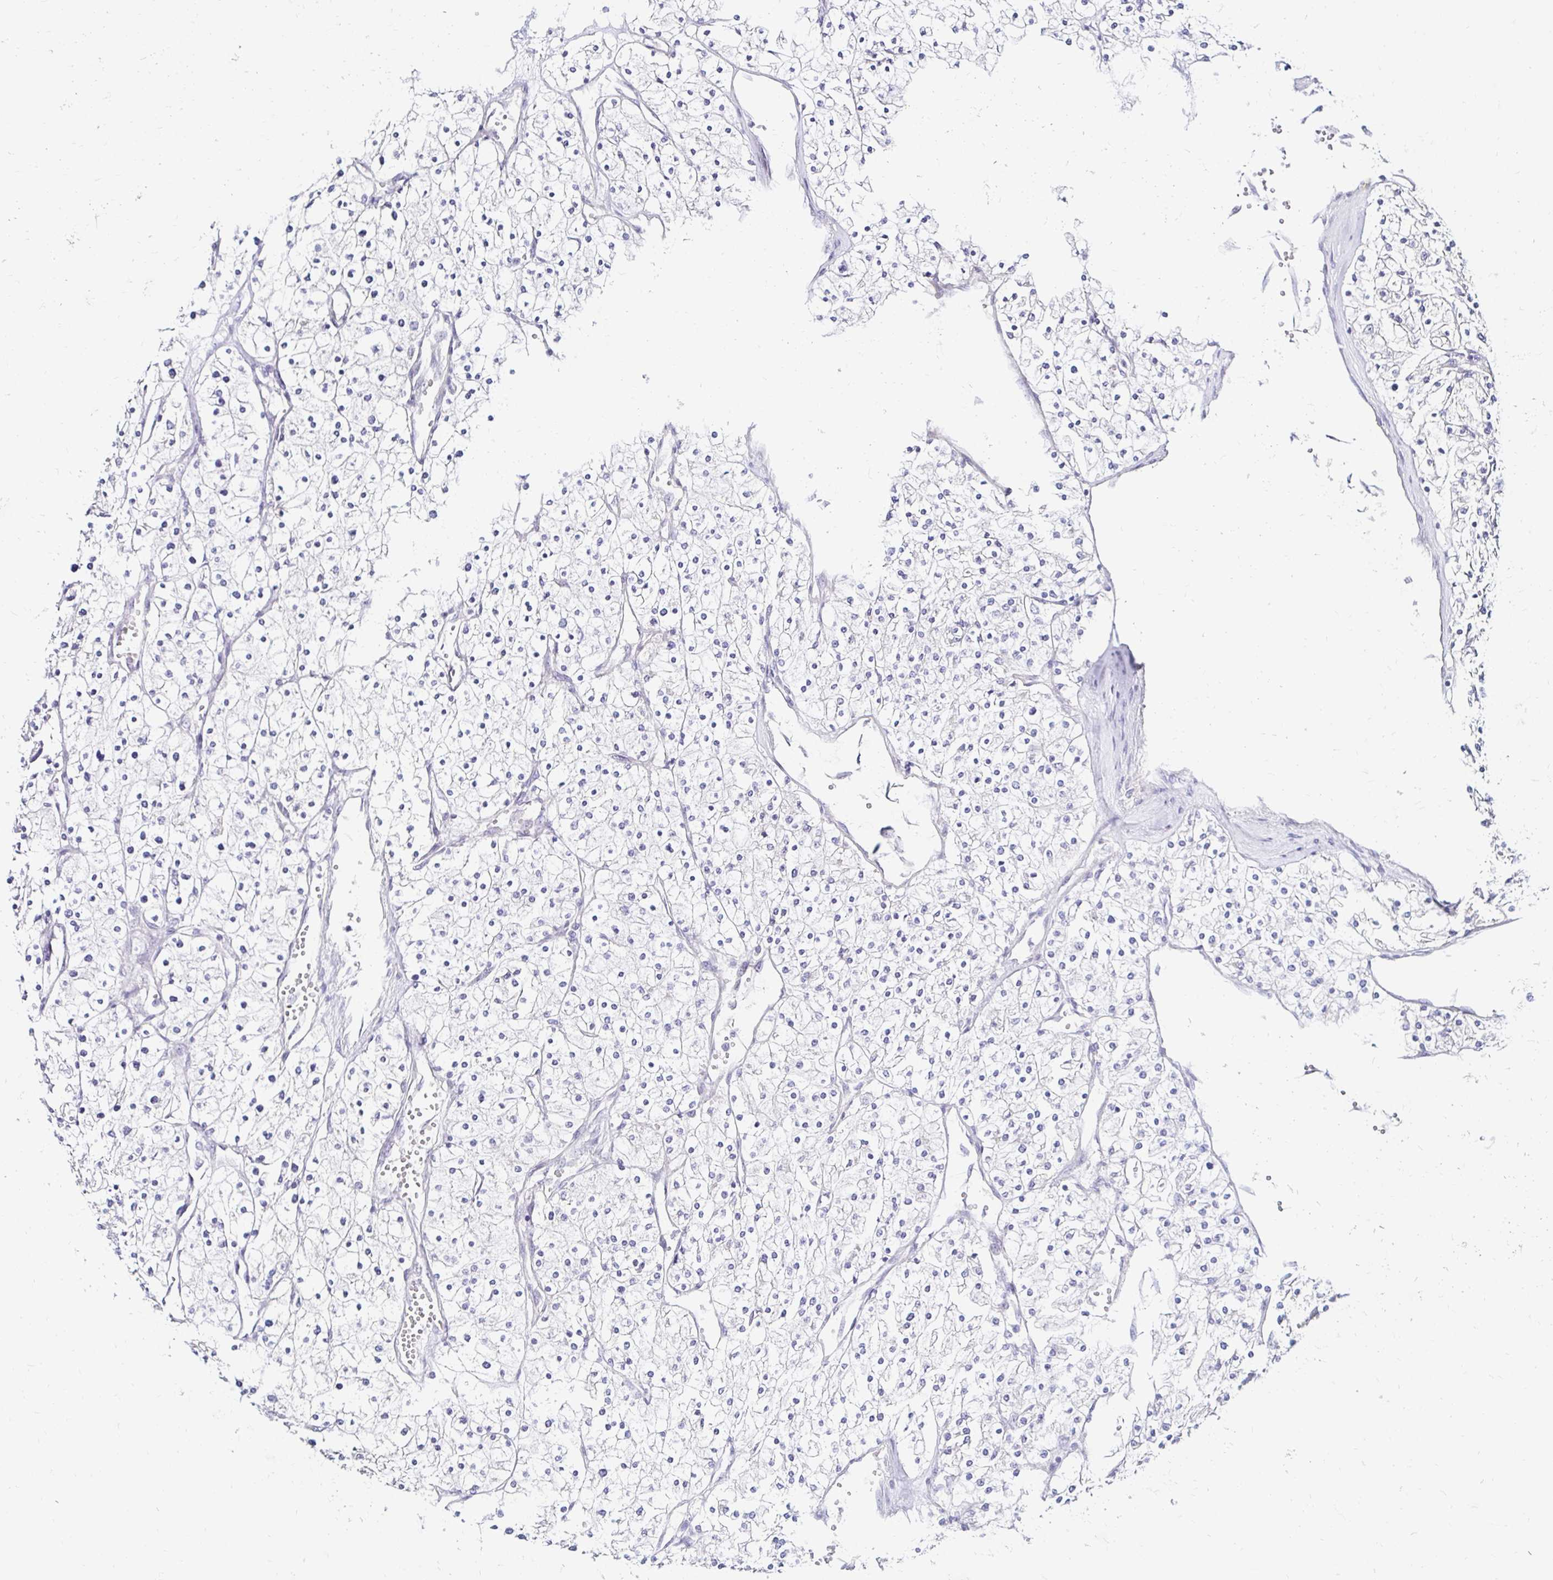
{"staining": {"intensity": "negative", "quantity": "none", "location": "none"}, "tissue": "renal cancer", "cell_type": "Tumor cells", "image_type": "cancer", "snomed": [{"axis": "morphology", "description": "Adenocarcinoma, NOS"}, {"axis": "topography", "description": "Kidney"}], "caption": "Tumor cells show no significant protein expression in renal adenocarcinoma.", "gene": "GUCY1A1", "patient": {"sex": "male", "age": 80}}